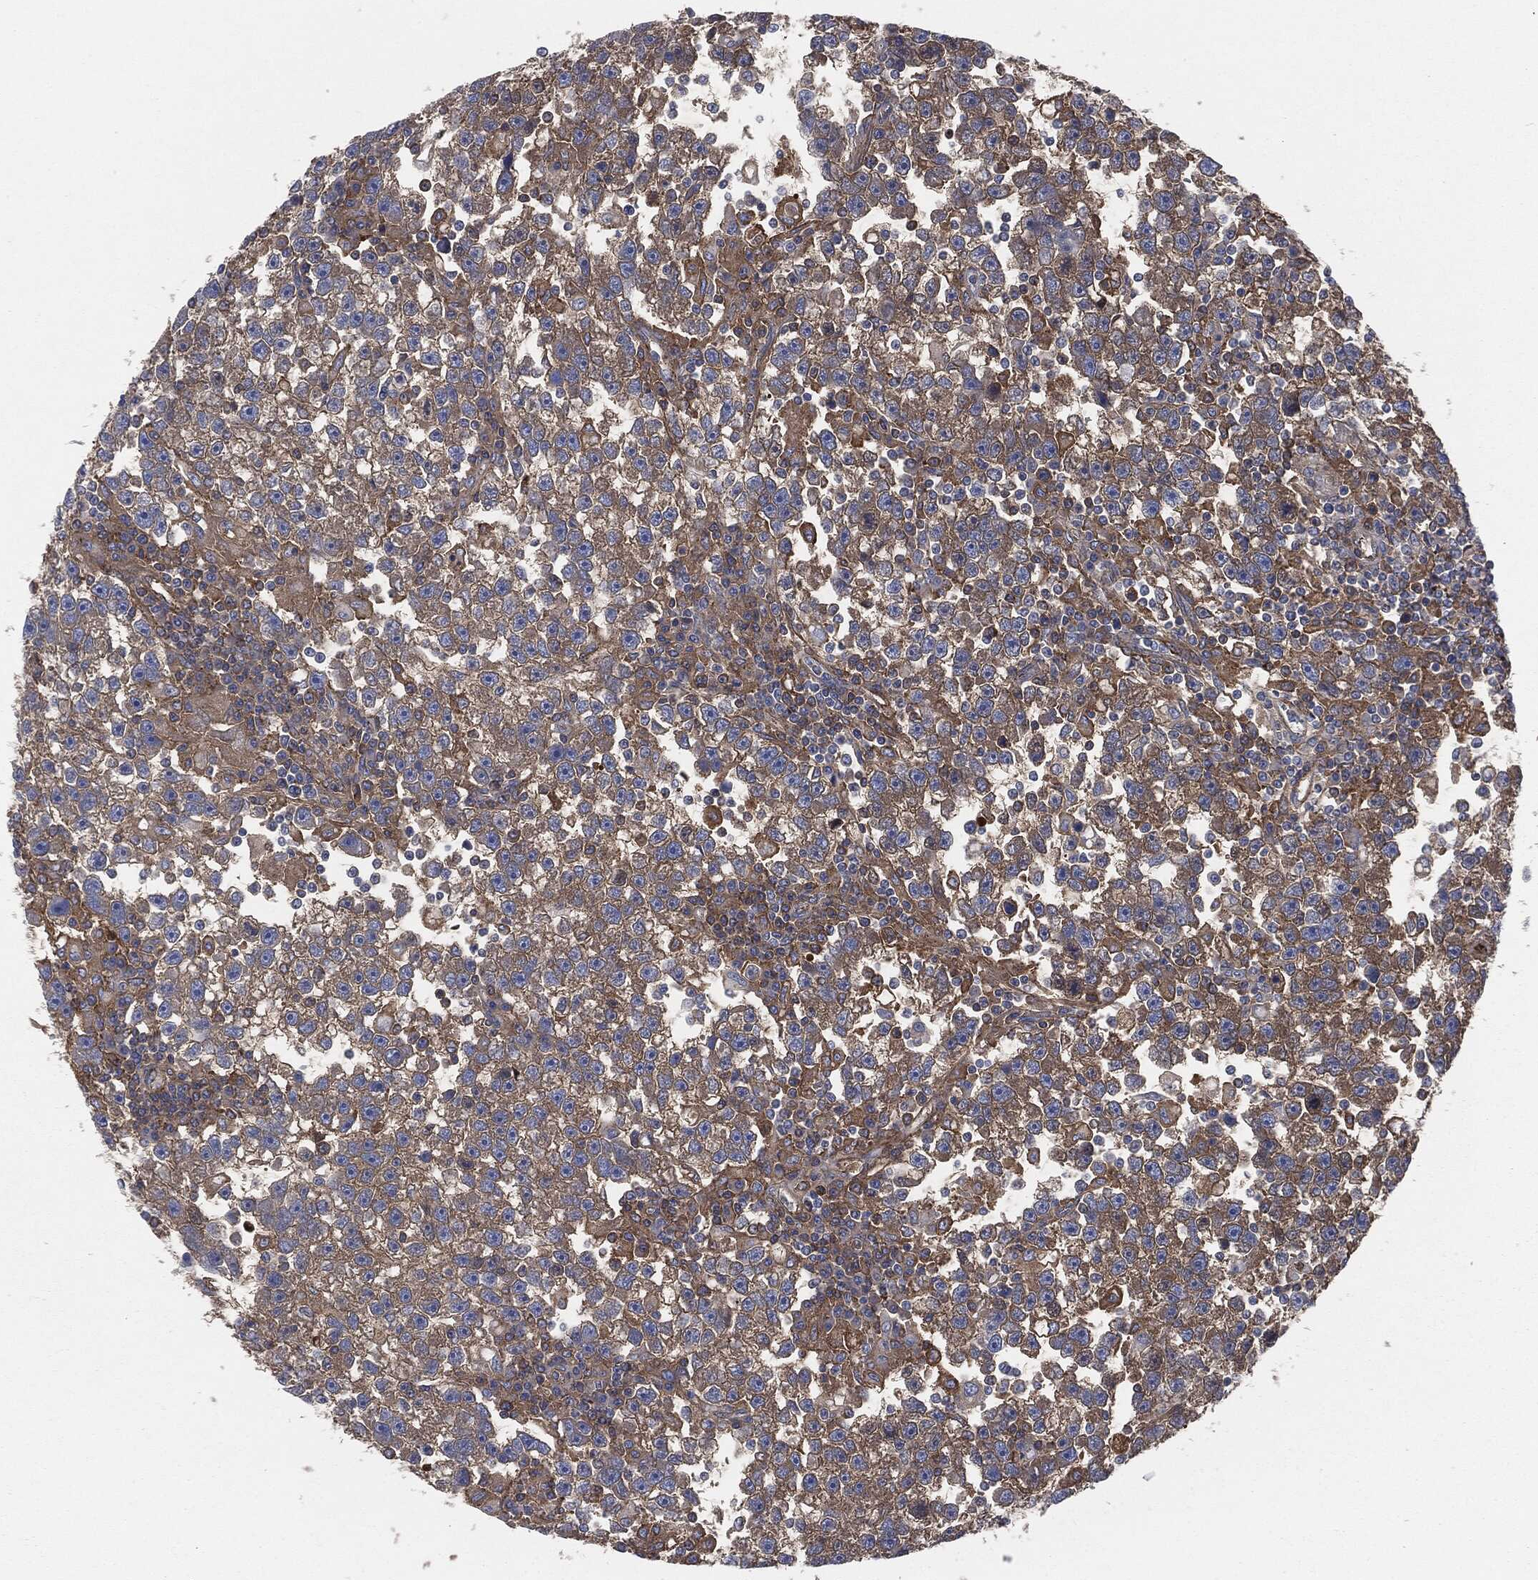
{"staining": {"intensity": "moderate", "quantity": "25%-75%", "location": "cytoplasmic/membranous"}, "tissue": "testis cancer", "cell_type": "Tumor cells", "image_type": "cancer", "snomed": [{"axis": "morphology", "description": "Seminoma, NOS"}, {"axis": "topography", "description": "Testis"}], "caption": "A medium amount of moderate cytoplasmic/membranous staining is identified in about 25%-75% of tumor cells in testis cancer (seminoma) tissue.", "gene": "APOB", "patient": {"sex": "male", "age": 47}}